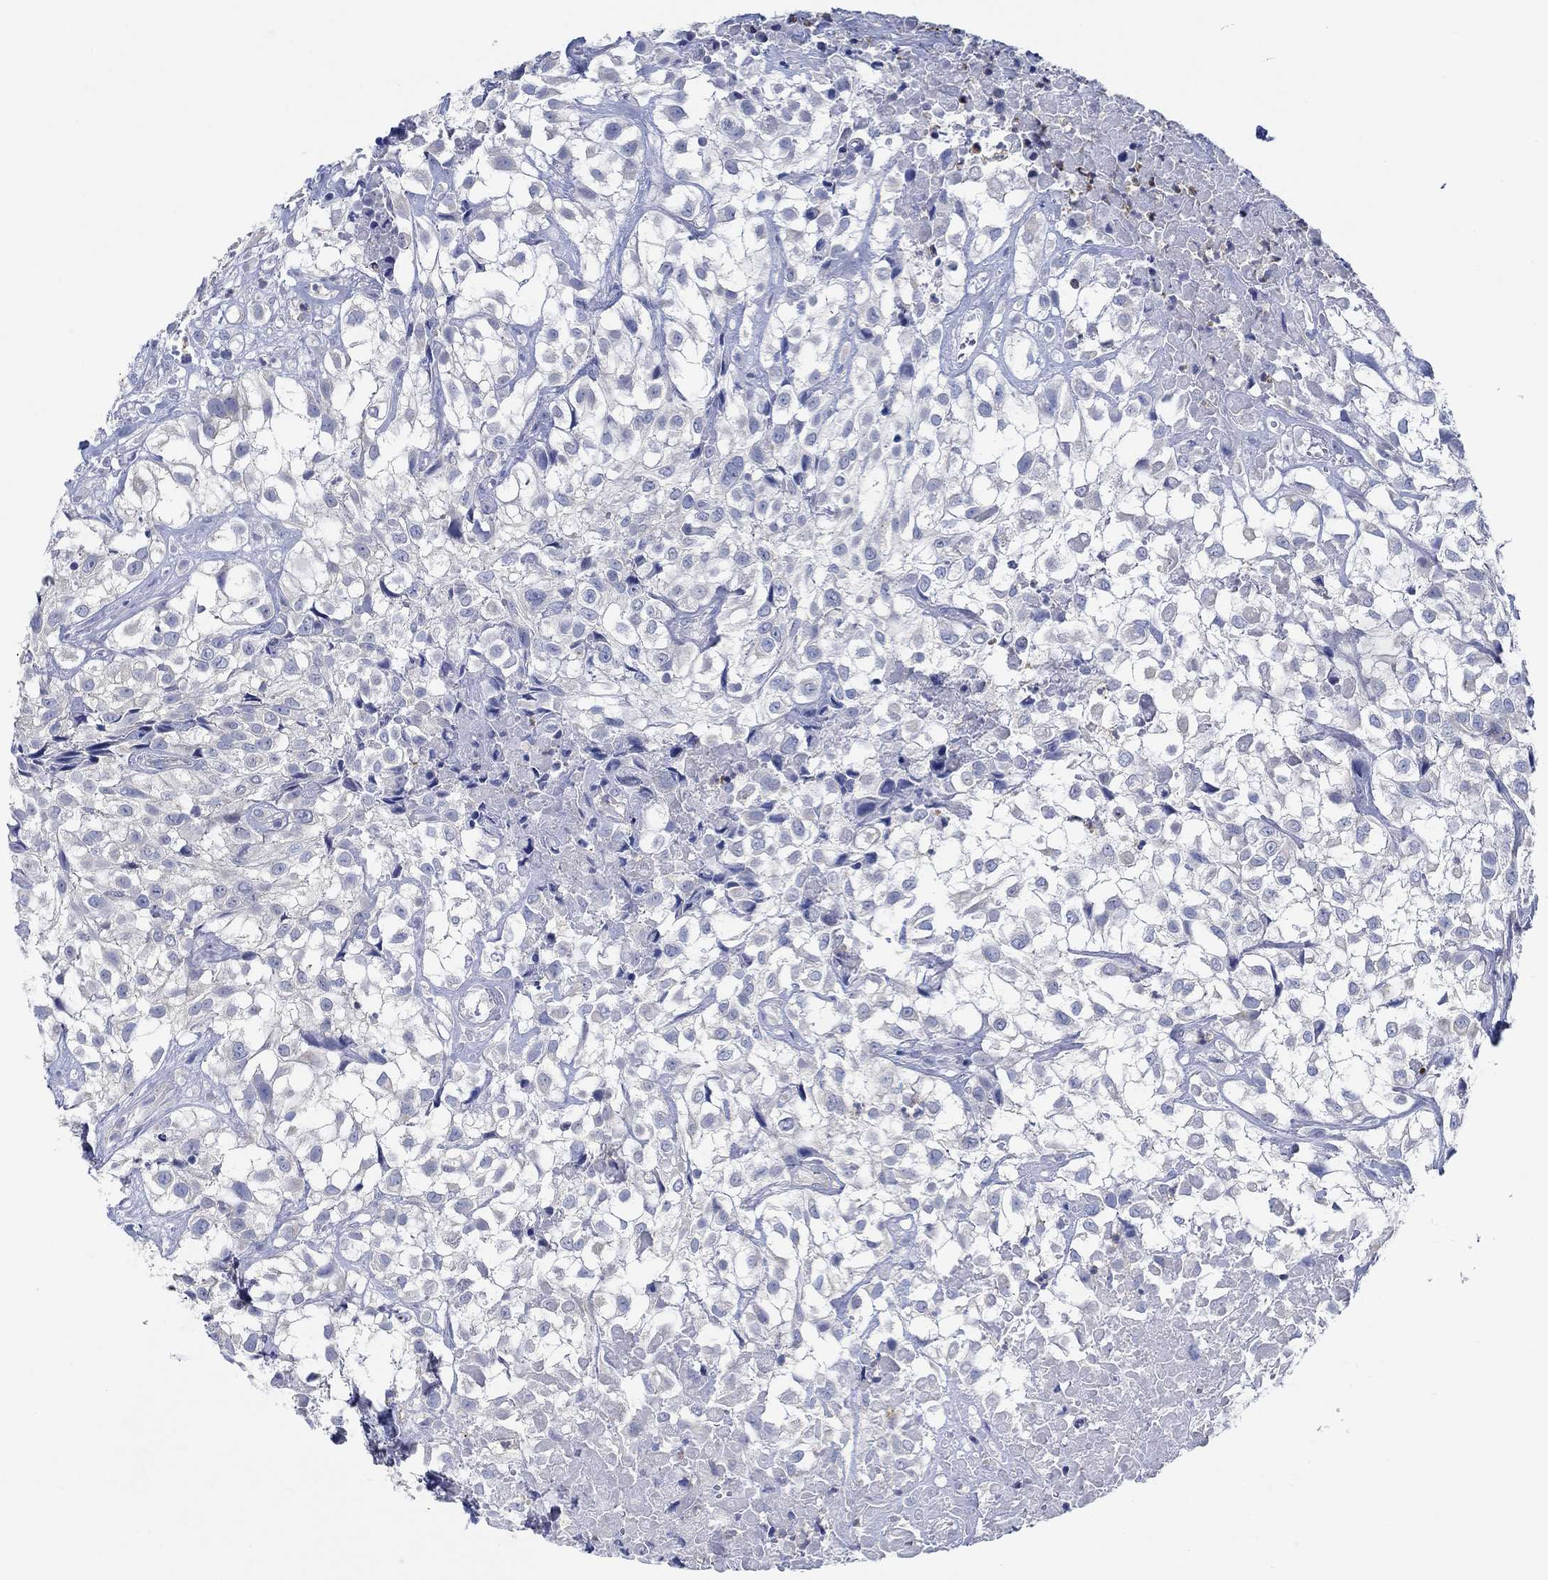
{"staining": {"intensity": "weak", "quantity": "<25%", "location": "cytoplasmic/membranous"}, "tissue": "urothelial cancer", "cell_type": "Tumor cells", "image_type": "cancer", "snomed": [{"axis": "morphology", "description": "Urothelial carcinoma, High grade"}, {"axis": "topography", "description": "Urinary bladder"}], "caption": "Immunohistochemical staining of urothelial cancer shows no significant expression in tumor cells.", "gene": "ZNF671", "patient": {"sex": "male", "age": 56}}